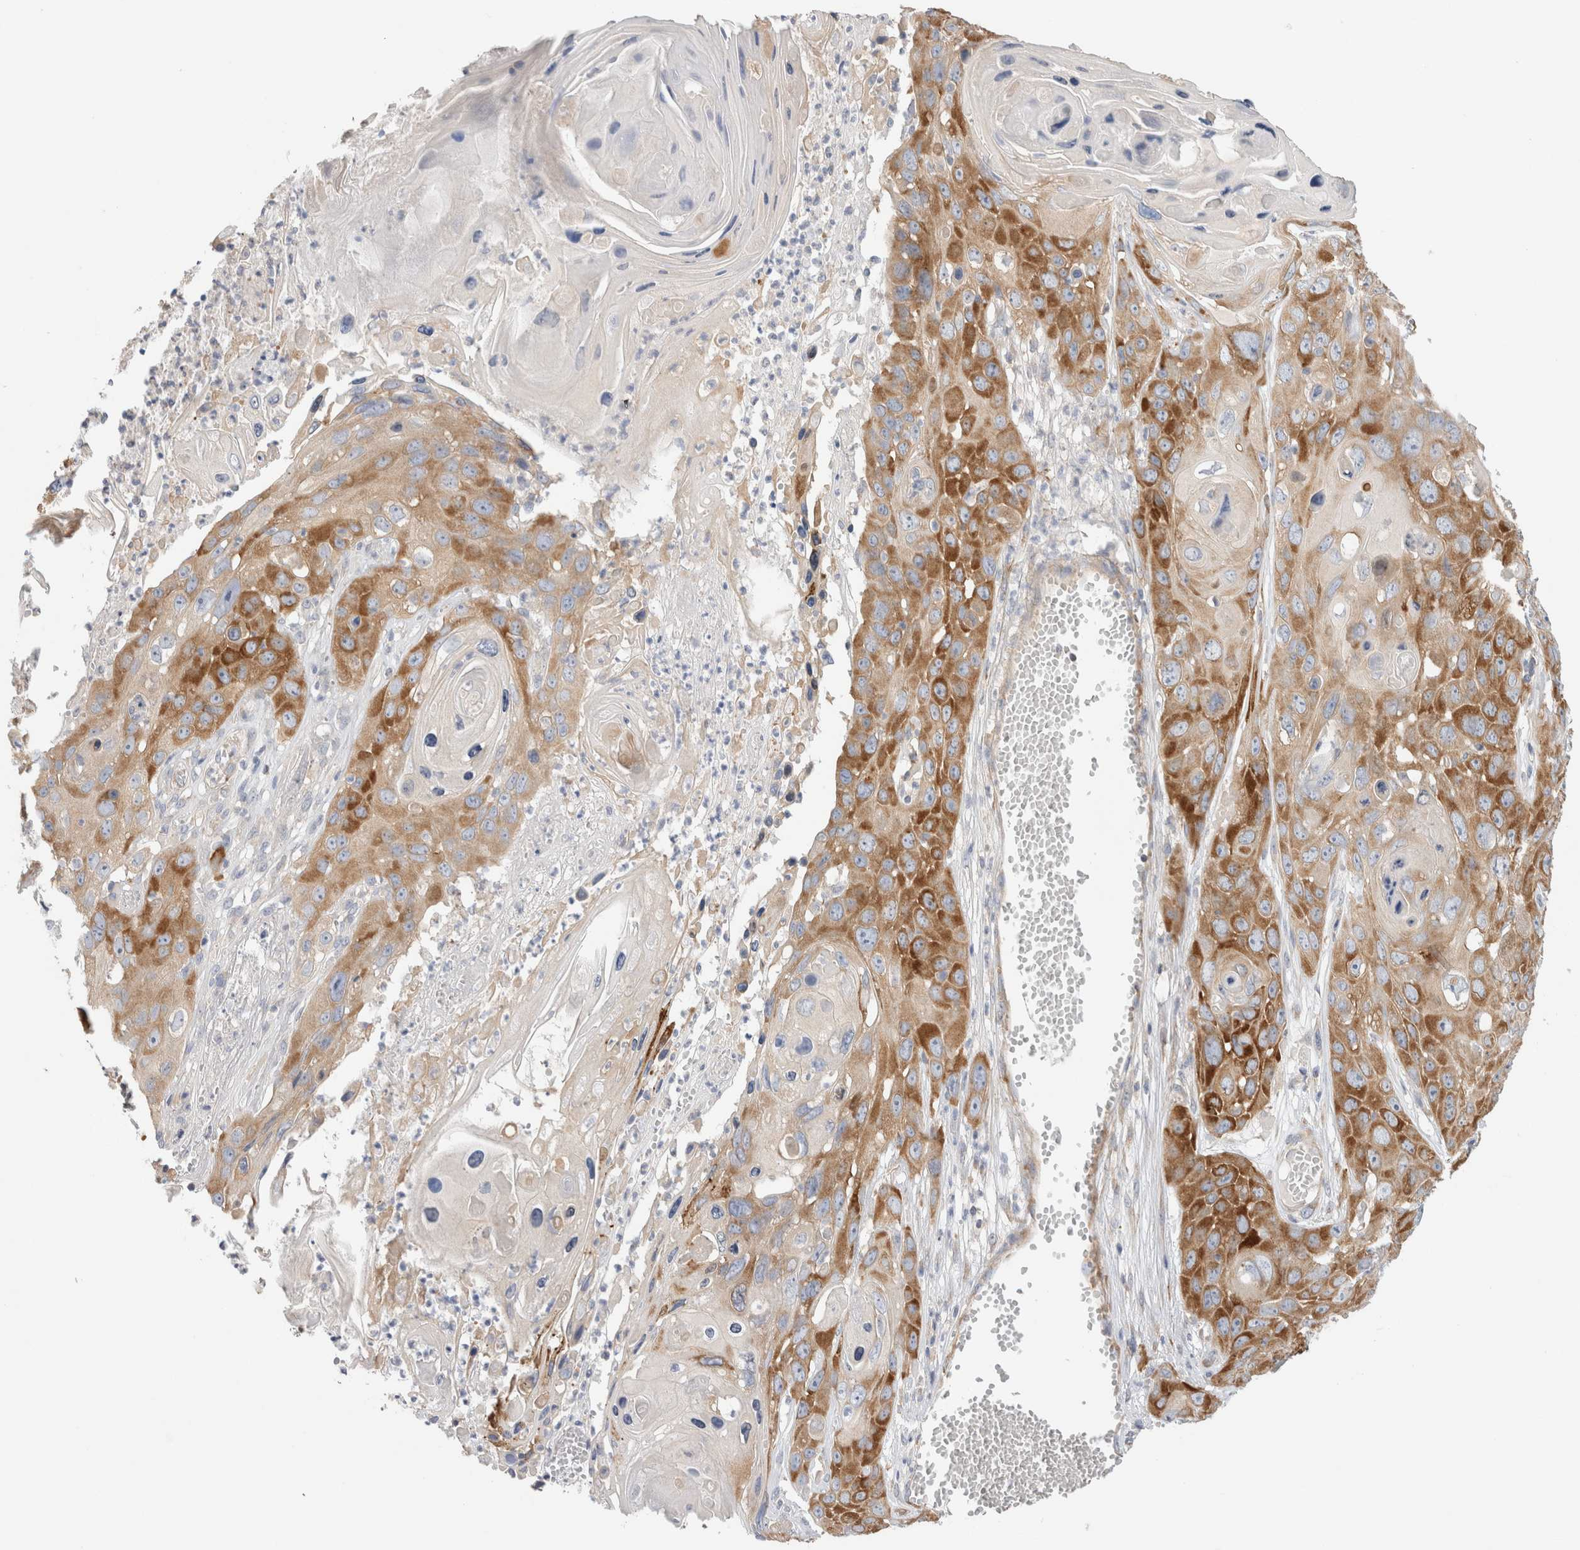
{"staining": {"intensity": "strong", "quantity": "25%-75%", "location": "cytoplasmic/membranous"}, "tissue": "skin cancer", "cell_type": "Tumor cells", "image_type": "cancer", "snomed": [{"axis": "morphology", "description": "Squamous cell carcinoma, NOS"}, {"axis": "topography", "description": "Skin"}], "caption": "A micrograph of human squamous cell carcinoma (skin) stained for a protein reveals strong cytoplasmic/membranous brown staining in tumor cells. (DAB = brown stain, brightfield microscopy at high magnification).", "gene": "ZNF23", "patient": {"sex": "male", "age": 55}}